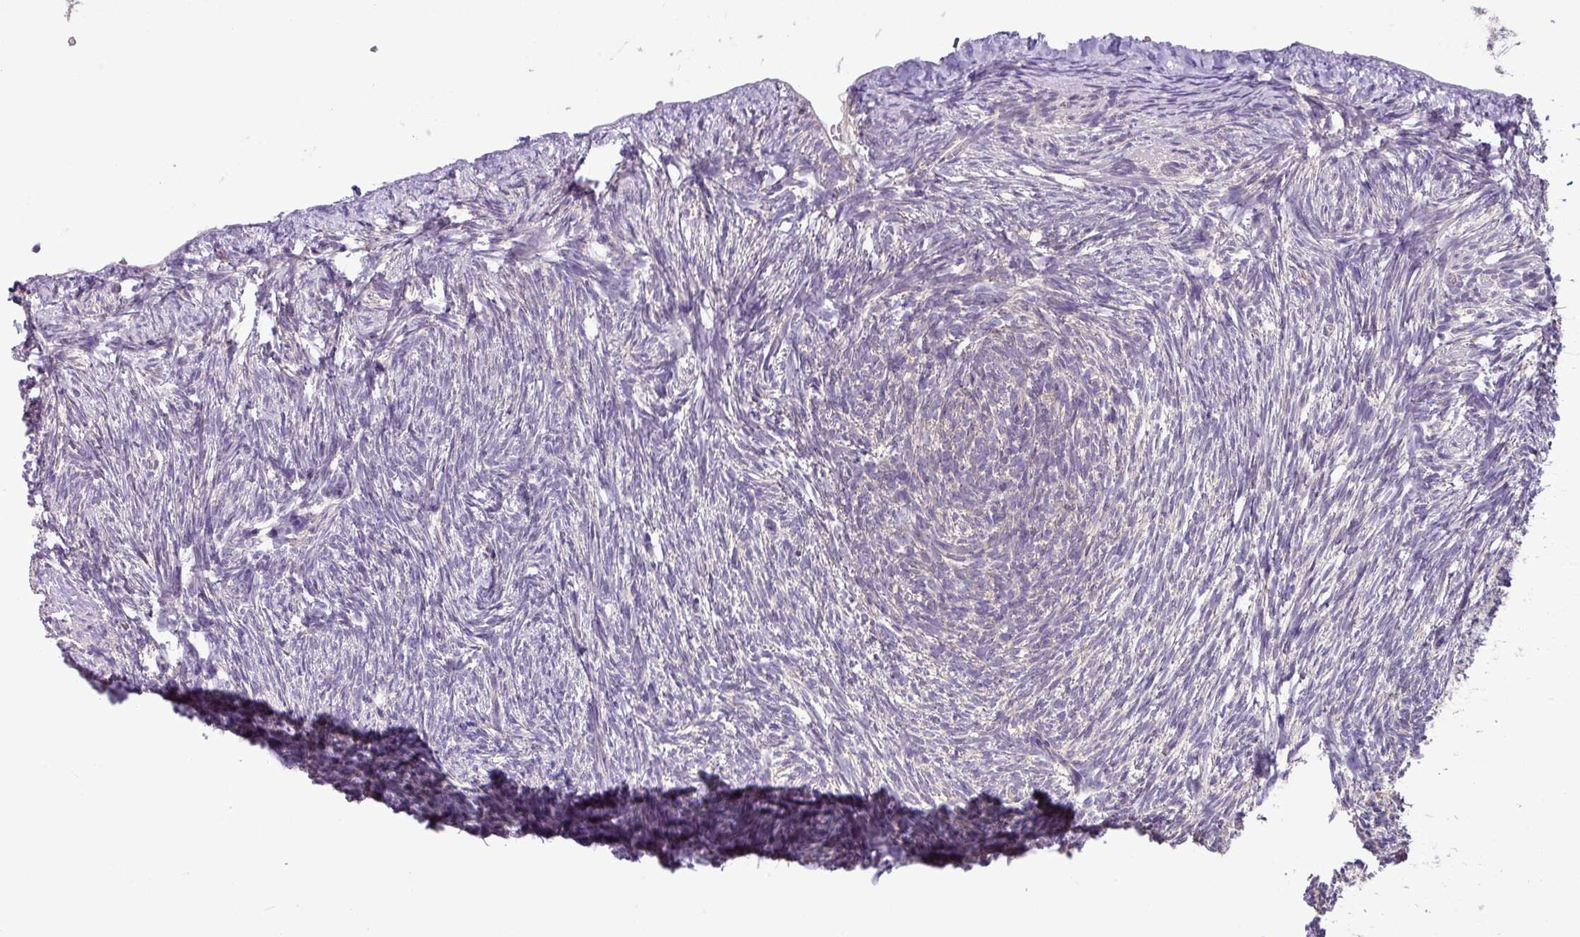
{"staining": {"intensity": "negative", "quantity": "none", "location": "none"}, "tissue": "ovary", "cell_type": "Ovarian stroma cells", "image_type": "normal", "snomed": [{"axis": "morphology", "description": "Normal tissue, NOS"}, {"axis": "topography", "description": "Ovary"}], "caption": "This is a micrograph of immunohistochemistry (IHC) staining of normal ovary, which shows no expression in ovarian stroma cells.", "gene": "GALNT12", "patient": {"sex": "female", "age": 51}}